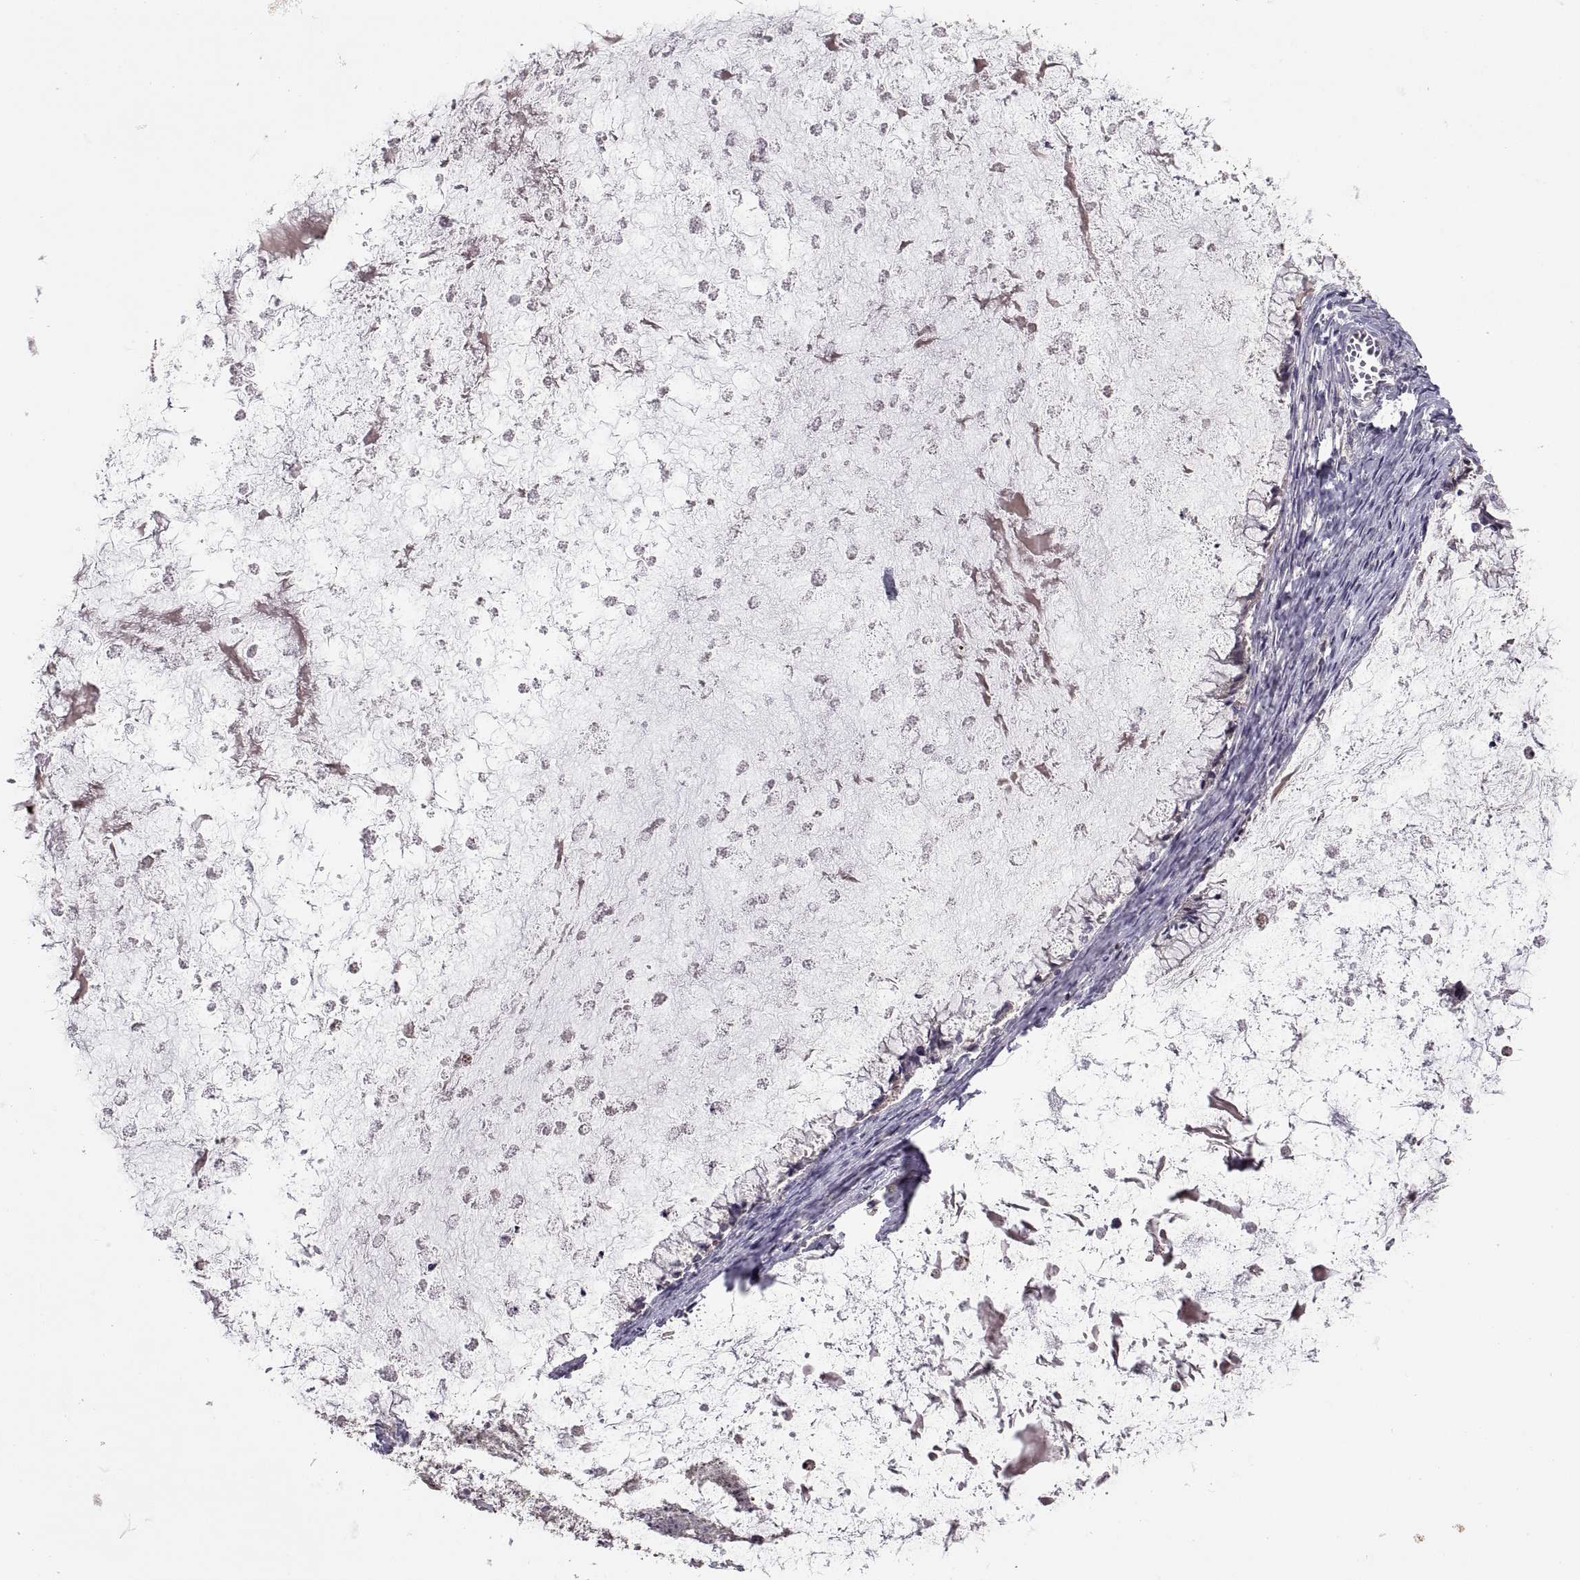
{"staining": {"intensity": "negative", "quantity": "none", "location": "none"}, "tissue": "ovarian cancer", "cell_type": "Tumor cells", "image_type": "cancer", "snomed": [{"axis": "morphology", "description": "Cystadenocarcinoma, mucinous, NOS"}, {"axis": "topography", "description": "Ovary"}], "caption": "DAB (3,3'-diaminobenzidine) immunohistochemical staining of ovarian cancer (mucinous cystadenocarcinoma) exhibits no significant positivity in tumor cells. The staining is performed using DAB brown chromogen with nuclei counter-stained in using hematoxylin.", "gene": "NMNAT2", "patient": {"sex": "female", "age": 67}}